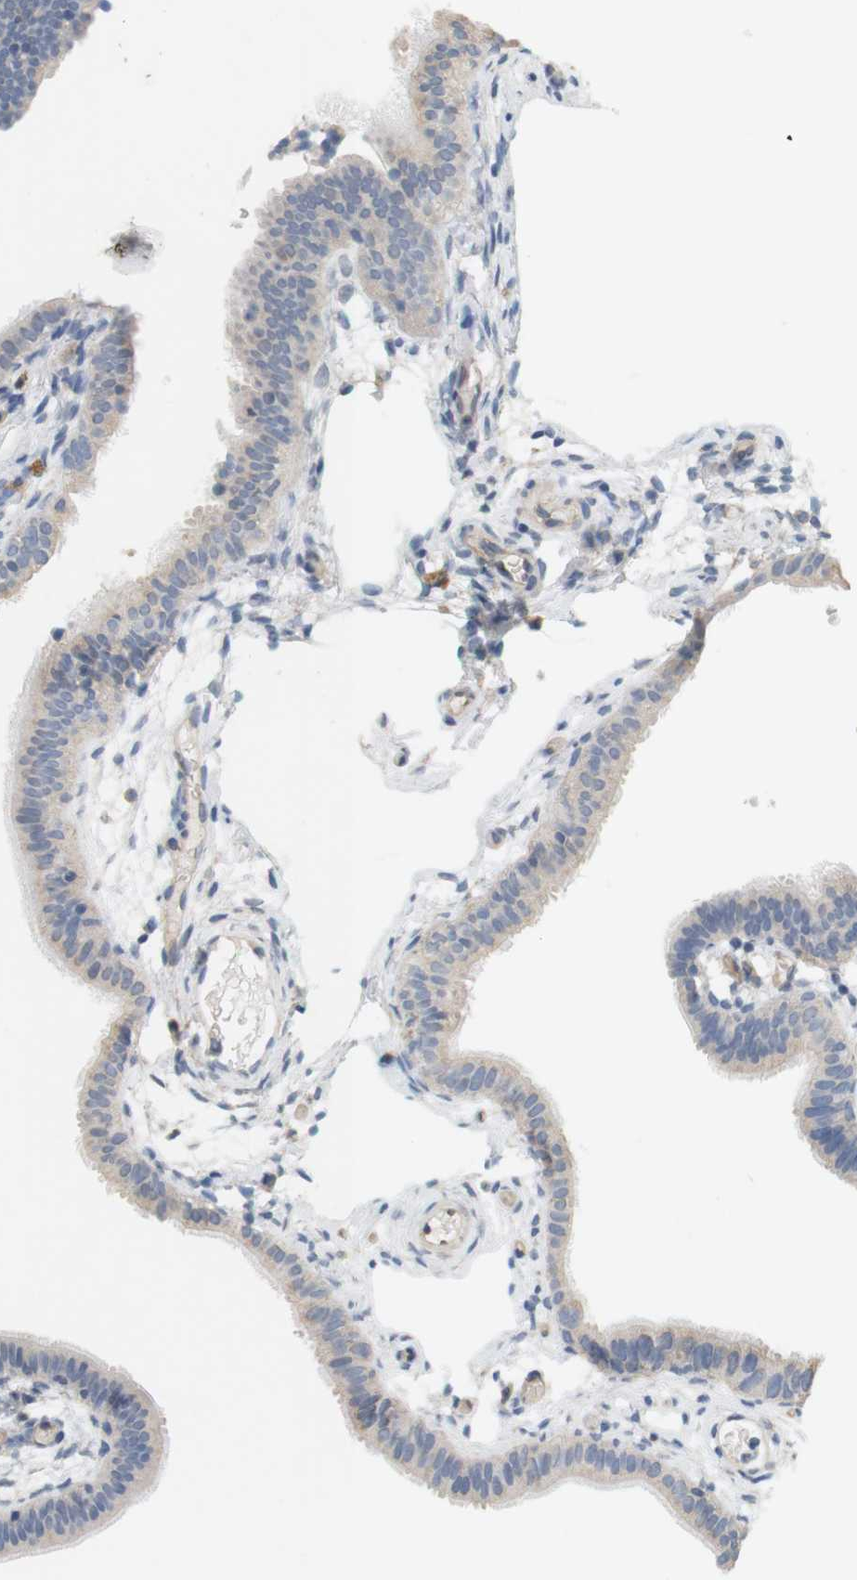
{"staining": {"intensity": "negative", "quantity": "none", "location": "none"}, "tissue": "fallopian tube", "cell_type": "Glandular cells", "image_type": "normal", "snomed": [{"axis": "morphology", "description": "Normal tissue, NOS"}, {"axis": "morphology", "description": "Dermoid, NOS"}, {"axis": "topography", "description": "Fallopian tube"}], "caption": "High power microscopy histopathology image of an IHC micrograph of normal fallopian tube, revealing no significant positivity in glandular cells. (Immunohistochemistry, brightfield microscopy, high magnification).", "gene": "OSR1", "patient": {"sex": "female", "age": 33}}